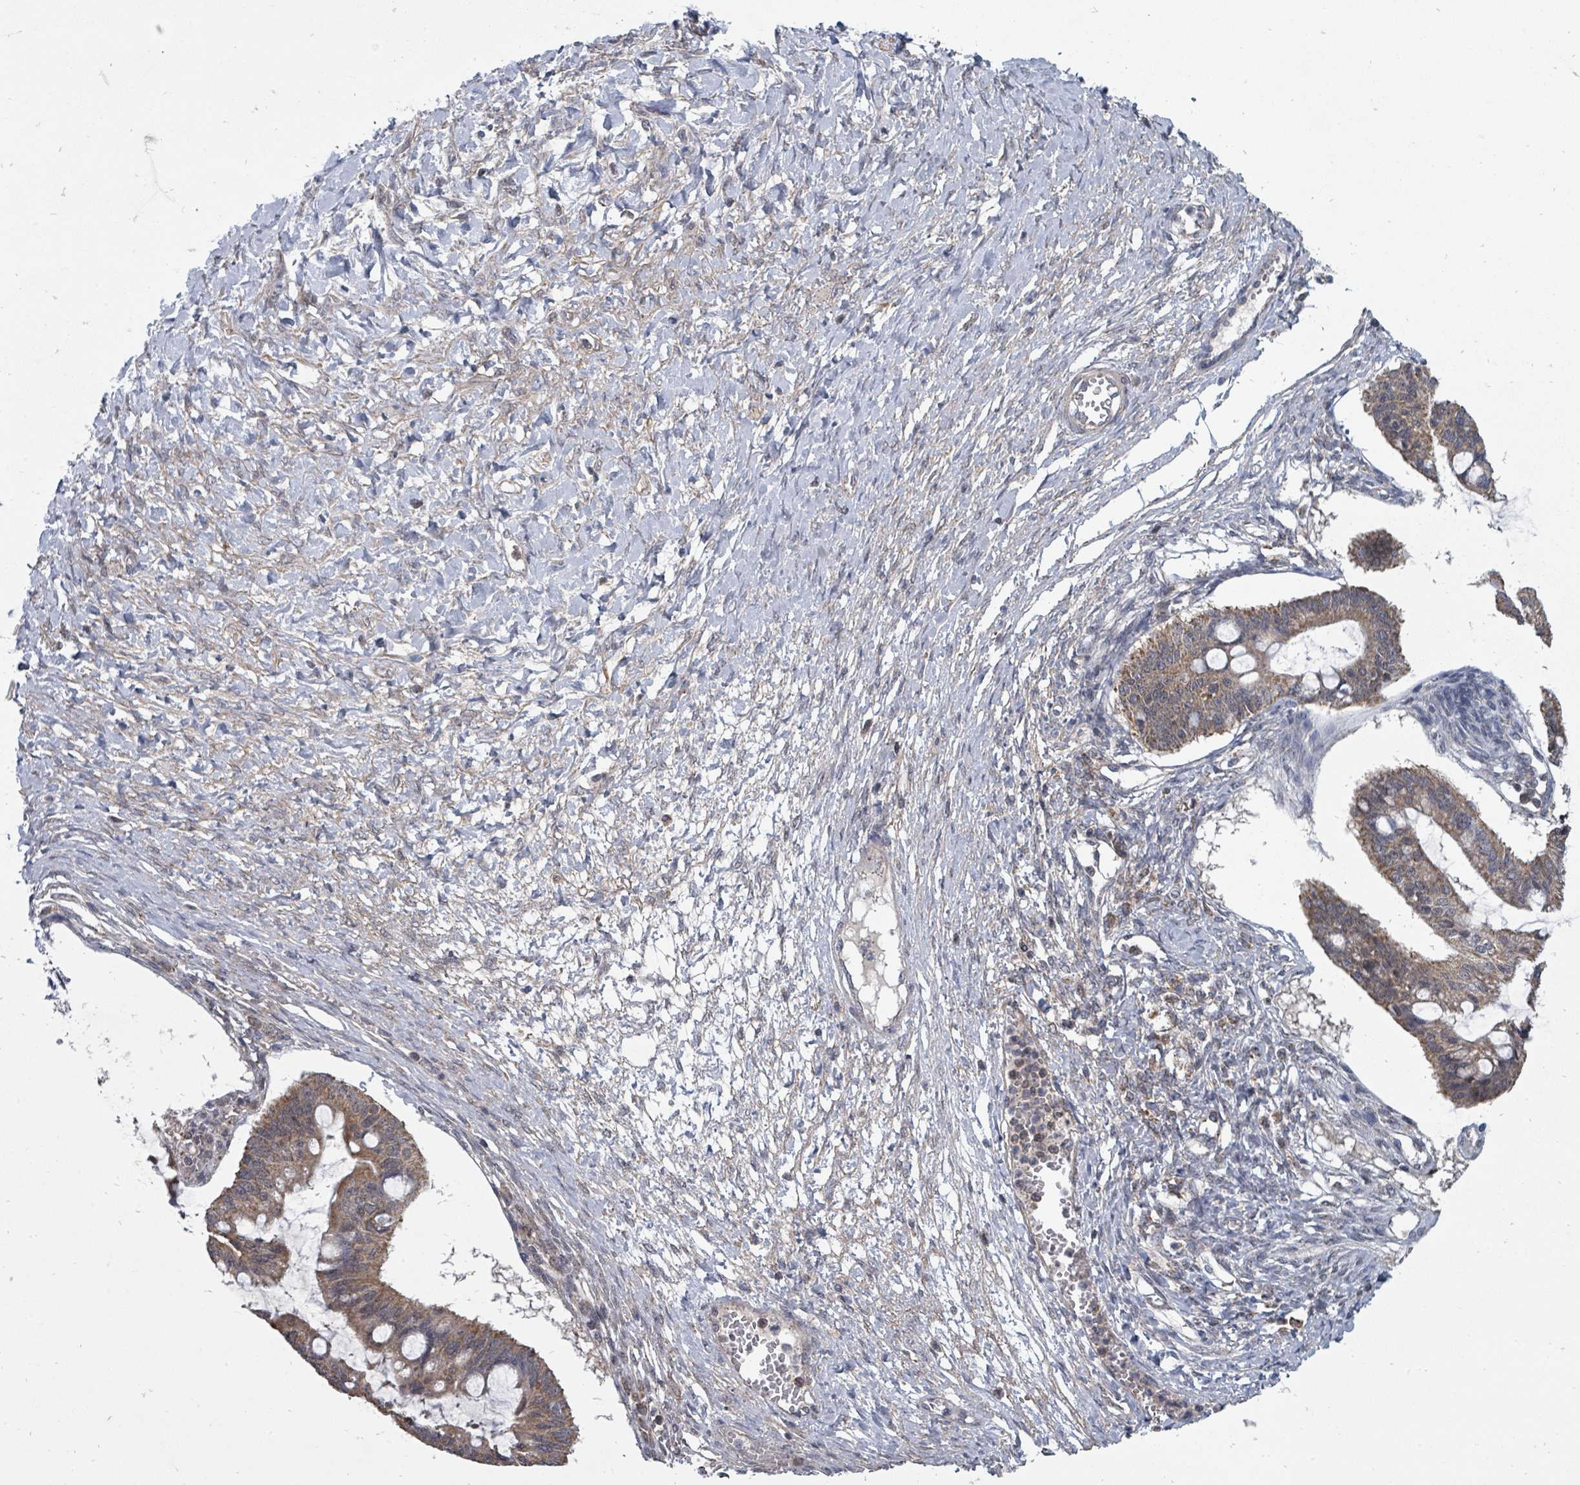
{"staining": {"intensity": "moderate", "quantity": ">75%", "location": "cytoplasmic/membranous"}, "tissue": "ovarian cancer", "cell_type": "Tumor cells", "image_type": "cancer", "snomed": [{"axis": "morphology", "description": "Cystadenocarcinoma, mucinous, NOS"}, {"axis": "topography", "description": "Ovary"}], "caption": "Ovarian mucinous cystadenocarcinoma stained with DAB immunohistochemistry (IHC) shows medium levels of moderate cytoplasmic/membranous expression in approximately >75% of tumor cells.", "gene": "MAGOHB", "patient": {"sex": "female", "age": 73}}